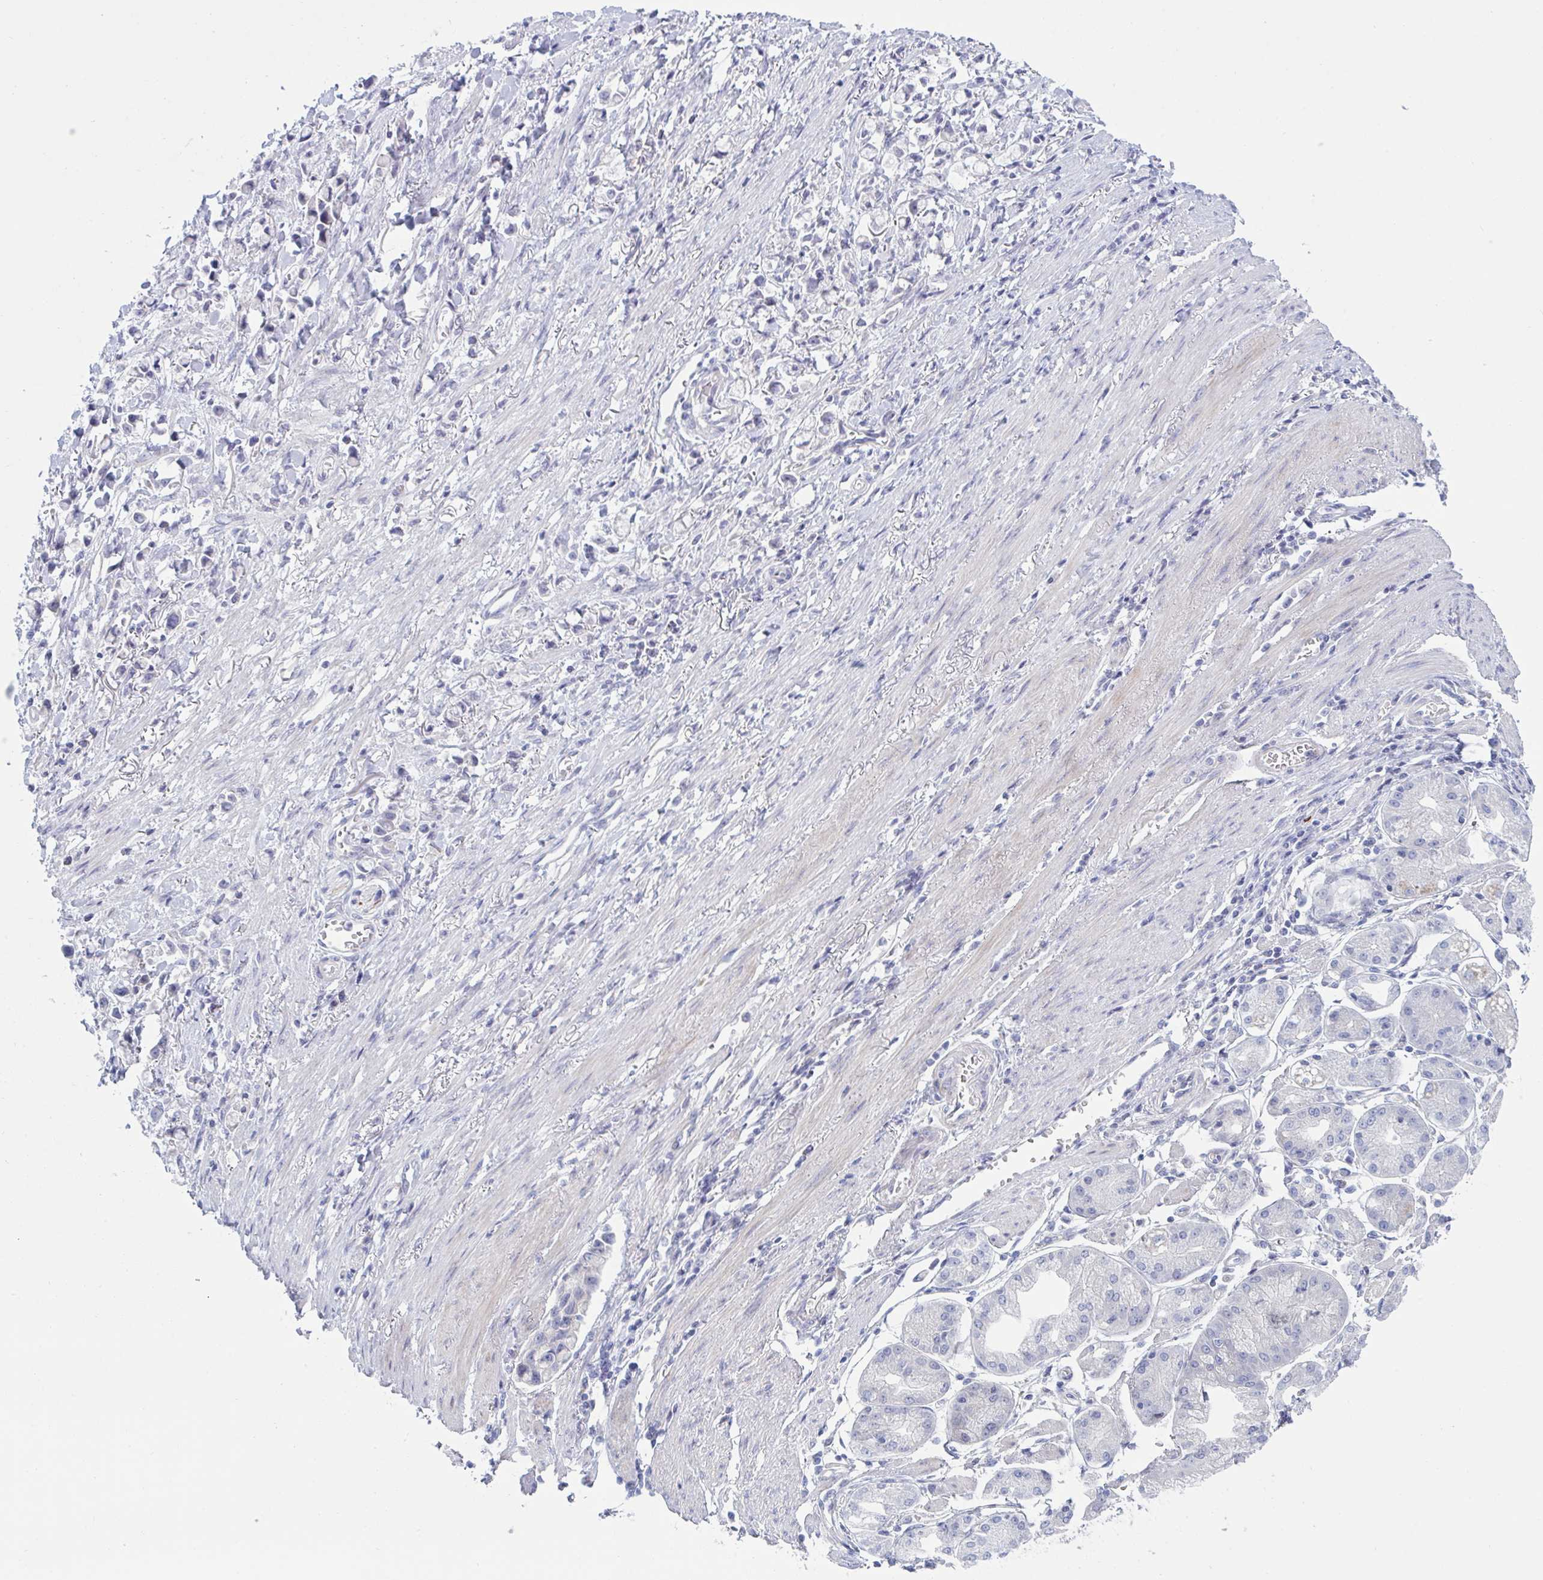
{"staining": {"intensity": "negative", "quantity": "none", "location": "none"}, "tissue": "stomach cancer", "cell_type": "Tumor cells", "image_type": "cancer", "snomed": [{"axis": "morphology", "description": "Adenocarcinoma, NOS"}, {"axis": "topography", "description": "Stomach"}], "caption": "There is no significant expression in tumor cells of adenocarcinoma (stomach).", "gene": "NAA30", "patient": {"sex": "female", "age": 81}}